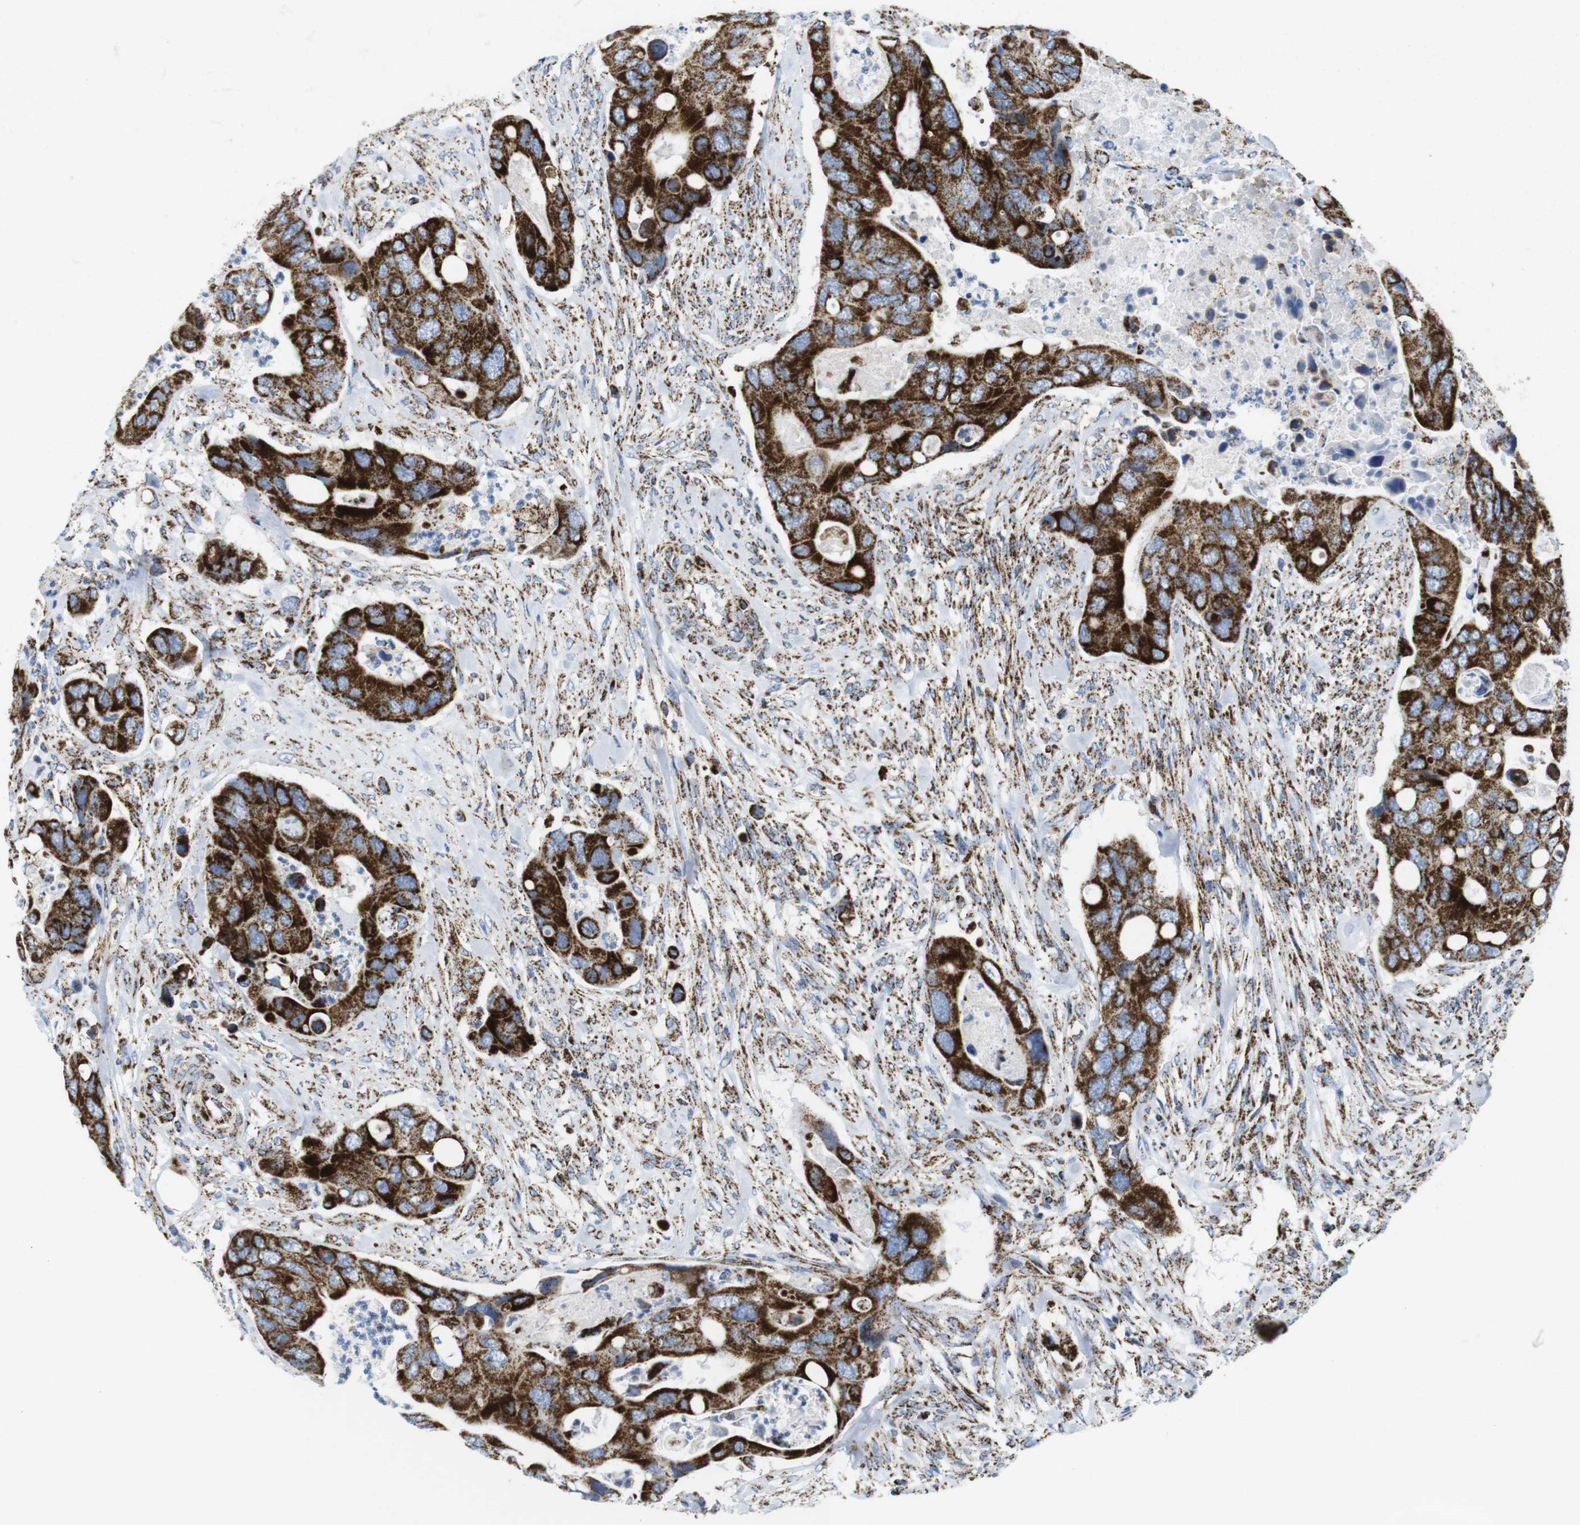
{"staining": {"intensity": "strong", "quantity": ">75%", "location": "cytoplasmic/membranous"}, "tissue": "colorectal cancer", "cell_type": "Tumor cells", "image_type": "cancer", "snomed": [{"axis": "morphology", "description": "Adenocarcinoma, NOS"}, {"axis": "topography", "description": "Rectum"}], "caption": "Adenocarcinoma (colorectal) tissue exhibits strong cytoplasmic/membranous staining in about >75% of tumor cells, visualized by immunohistochemistry.", "gene": "ATP5PO", "patient": {"sex": "female", "age": 57}}